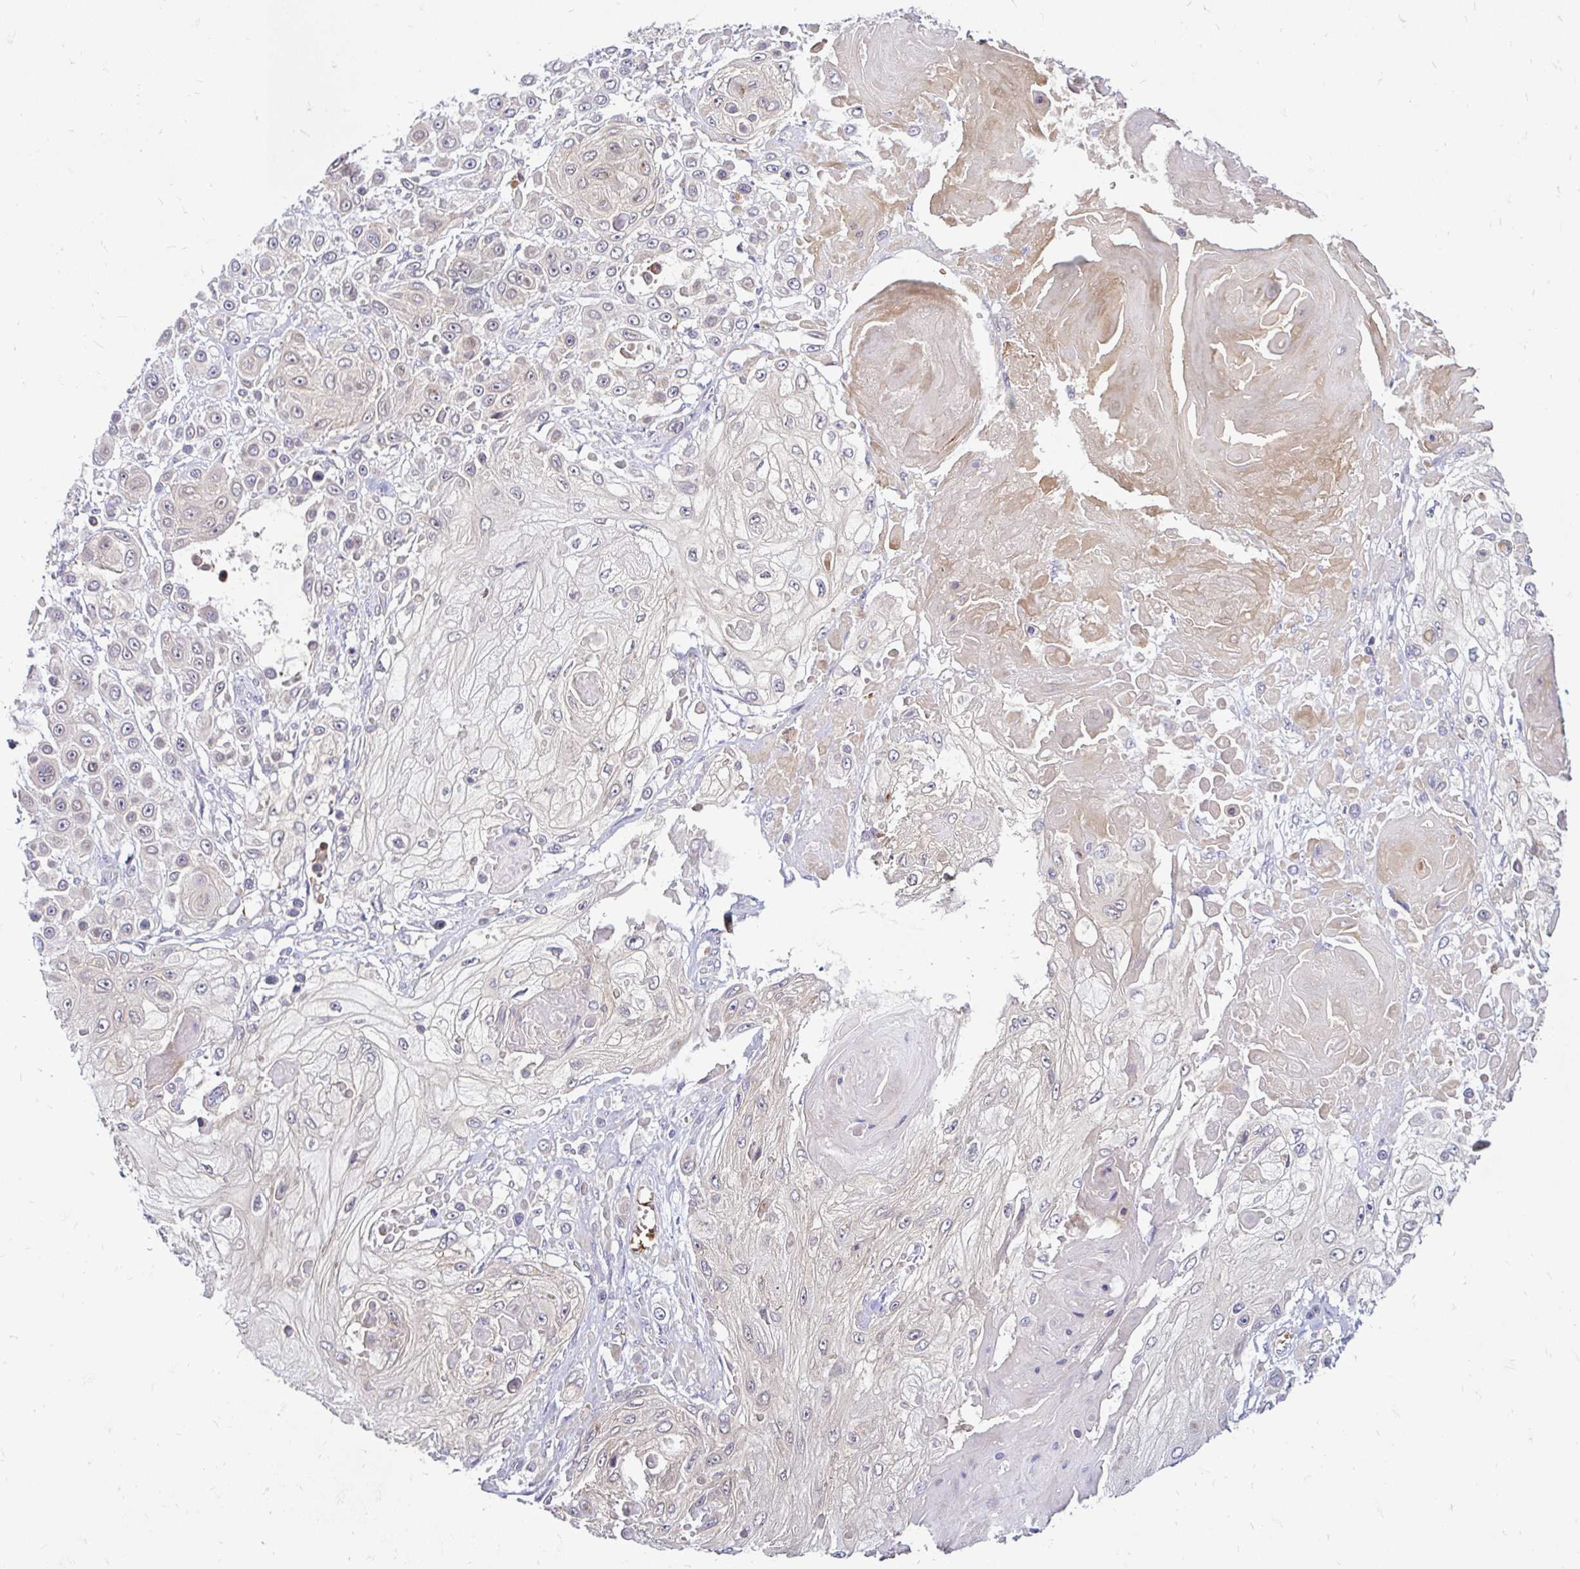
{"staining": {"intensity": "negative", "quantity": "none", "location": "none"}, "tissue": "skin cancer", "cell_type": "Tumor cells", "image_type": "cancer", "snomed": [{"axis": "morphology", "description": "Squamous cell carcinoma, NOS"}, {"axis": "topography", "description": "Skin"}], "caption": "Tumor cells show no significant protein expression in skin squamous cell carcinoma.", "gene": "ARHGEF37", "patient": {"sex": "male", "age": 67}}